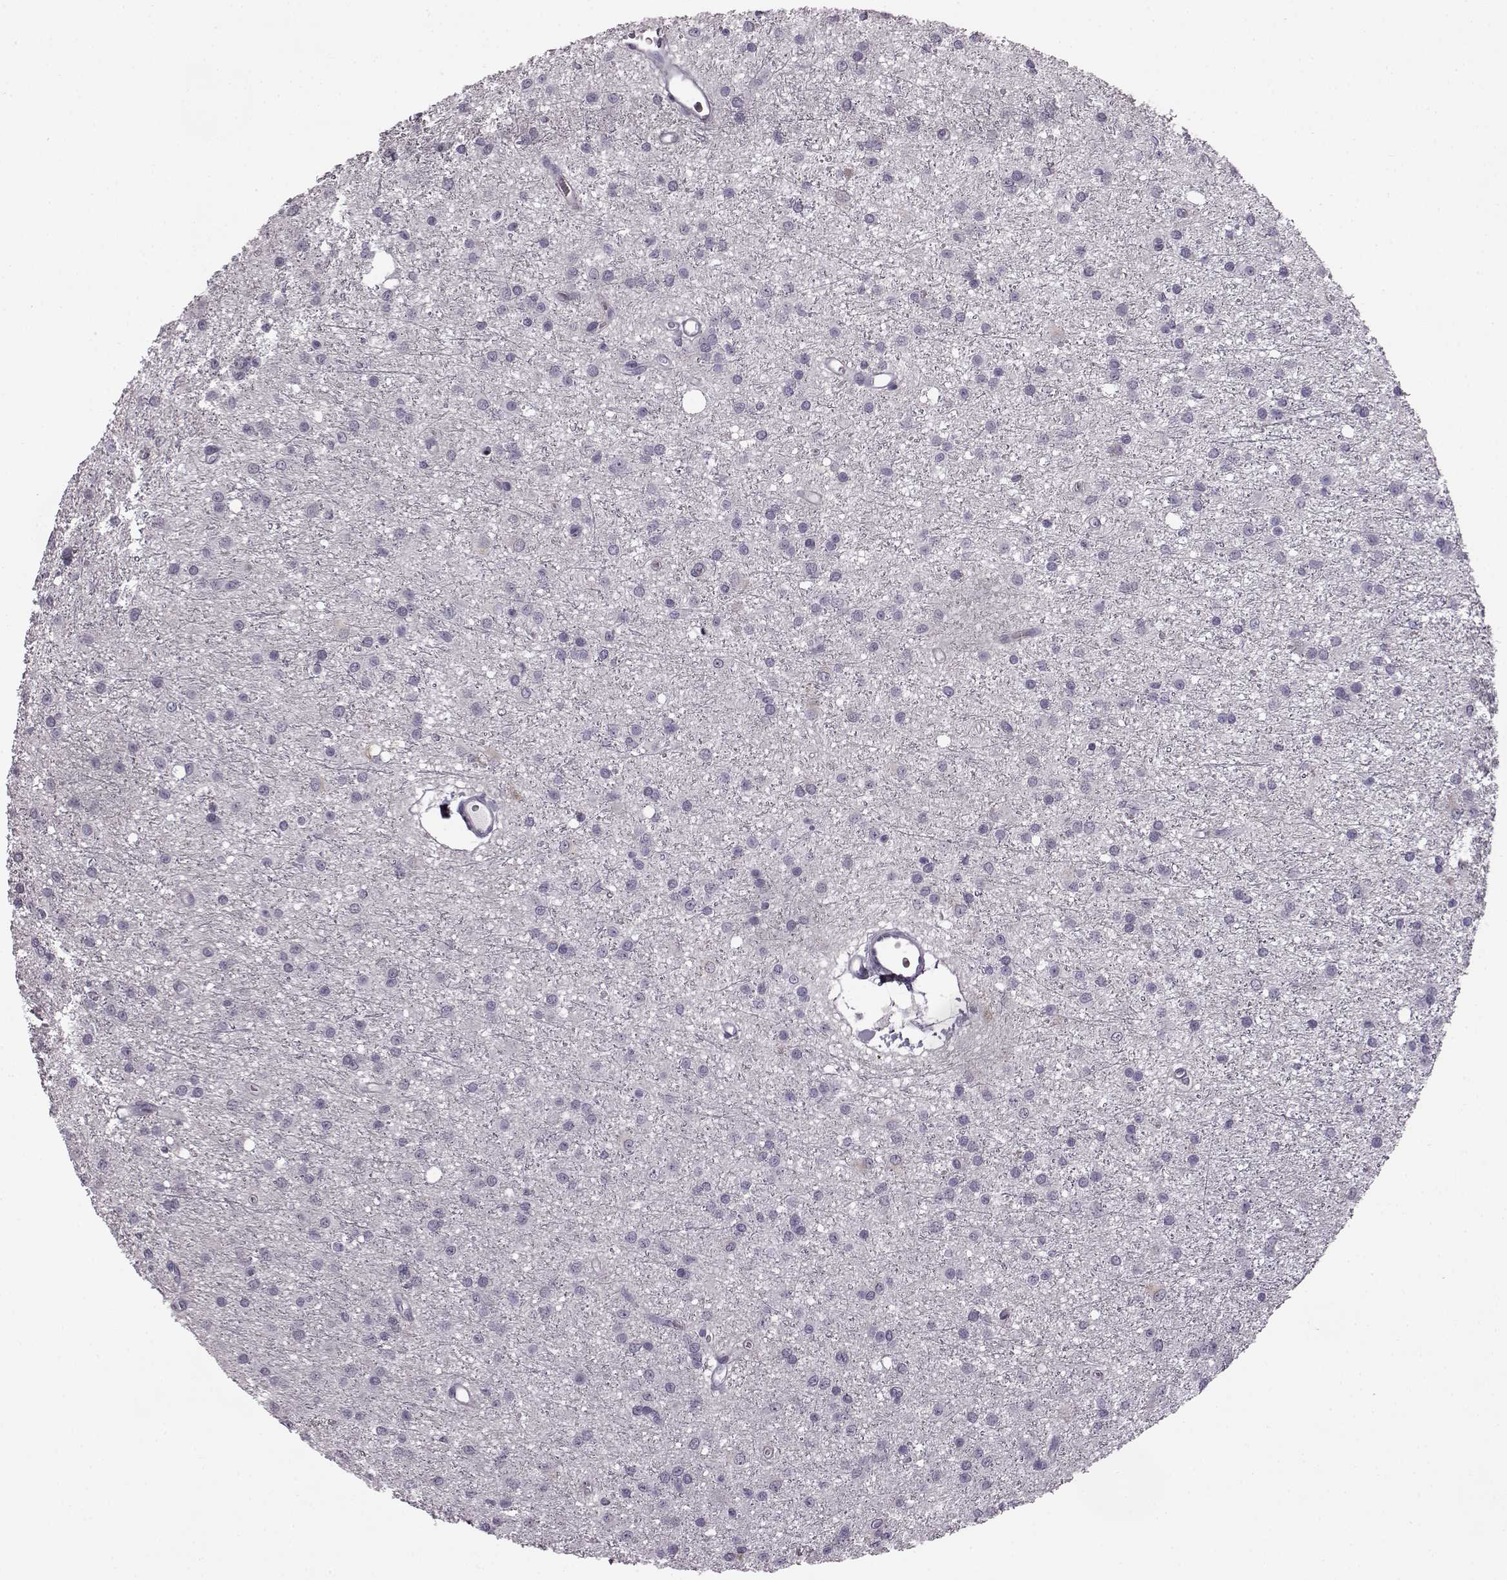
{"staining": {"intensity": "negative", "quantity": "none", "location": "none"}, "tissue": "glioma", "cell_type": "Tumor cells", "image_type": "cancer", "snomed": [{"axis": "morphology", "description": "Glioma, malignant, Low grade"}, {"axis": "topography", "description": "Brain"}], "caption": "Immunohistochemistry (IHC) image of neoplastic tissue: human glioma stained with DAB (3,3'-diaminobenzidine) shows no significant protein staining in tumor cells. Brightfield microscopy of immunohistochemistry stained with DAB (3,3'-diaminobenzidine) (brown) and hematoxylin (blue), captured at high magnification.", "gene": "ODAD4", "patient": {"sex": "male", "age": 27}}